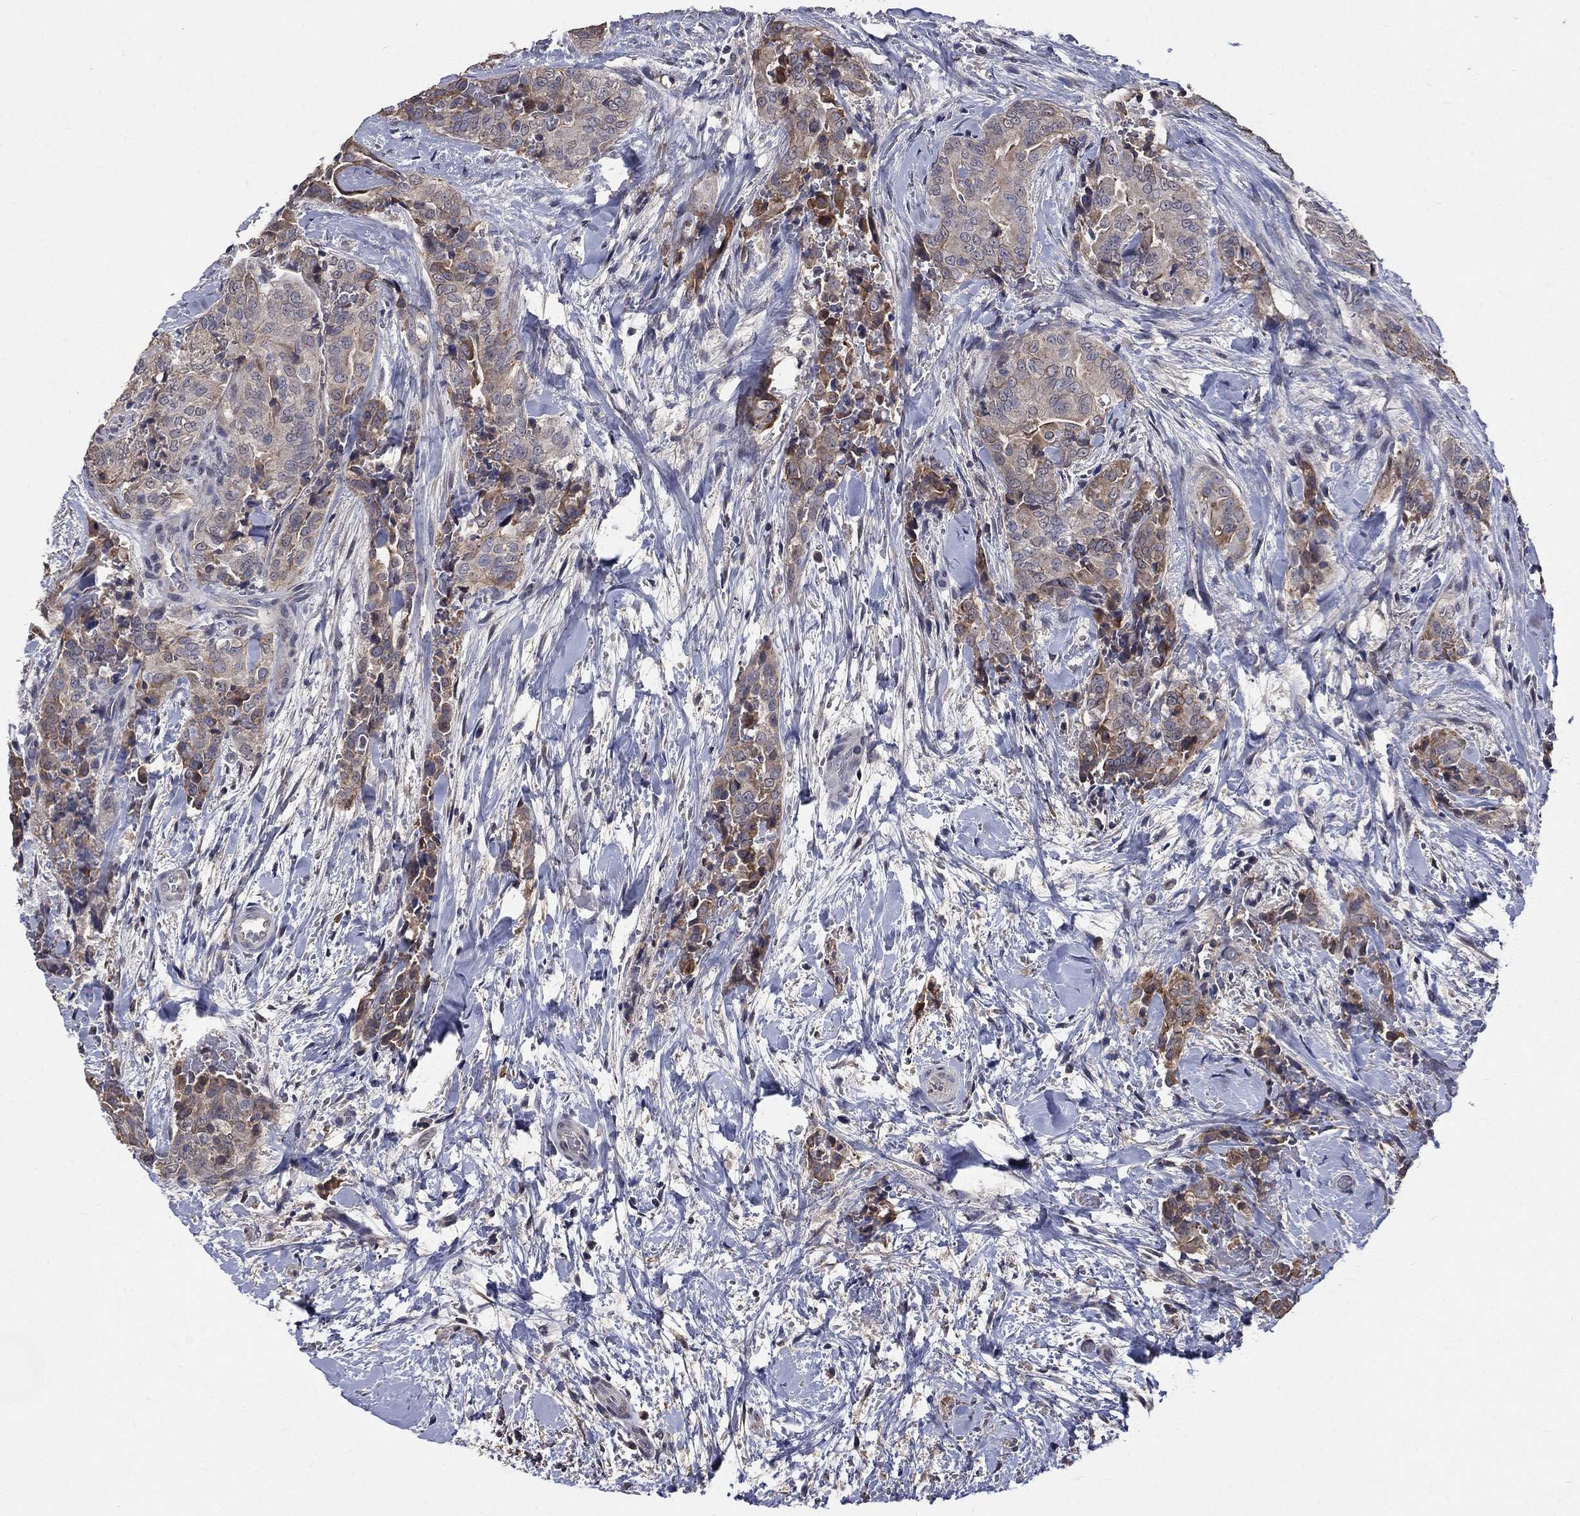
{"staining": {"intensity": "moderate", "quantity": "<25%", "location": "cytoplasmic/membranous"}, "tissue": "thyroid cancer", "cell_type": "Tumor cells", "image_type": "cancer", "snomed": [{"axis": "morphology", "description": "Papillary adenocarcinoma, NOS"}, {"axis": "topography", "description": "Thyroid gland"}], "caption": "Moderate cytoplasmic/membranous staining is present in about <25% of tumor cells in papillary adenocarcinoma (thyroid). Immunohistochemistry (ihc) stains the protein in brown and the nuclei are stained blue.", "gene": "CHST5", "patient": {"sex": "male", "age": 61}}